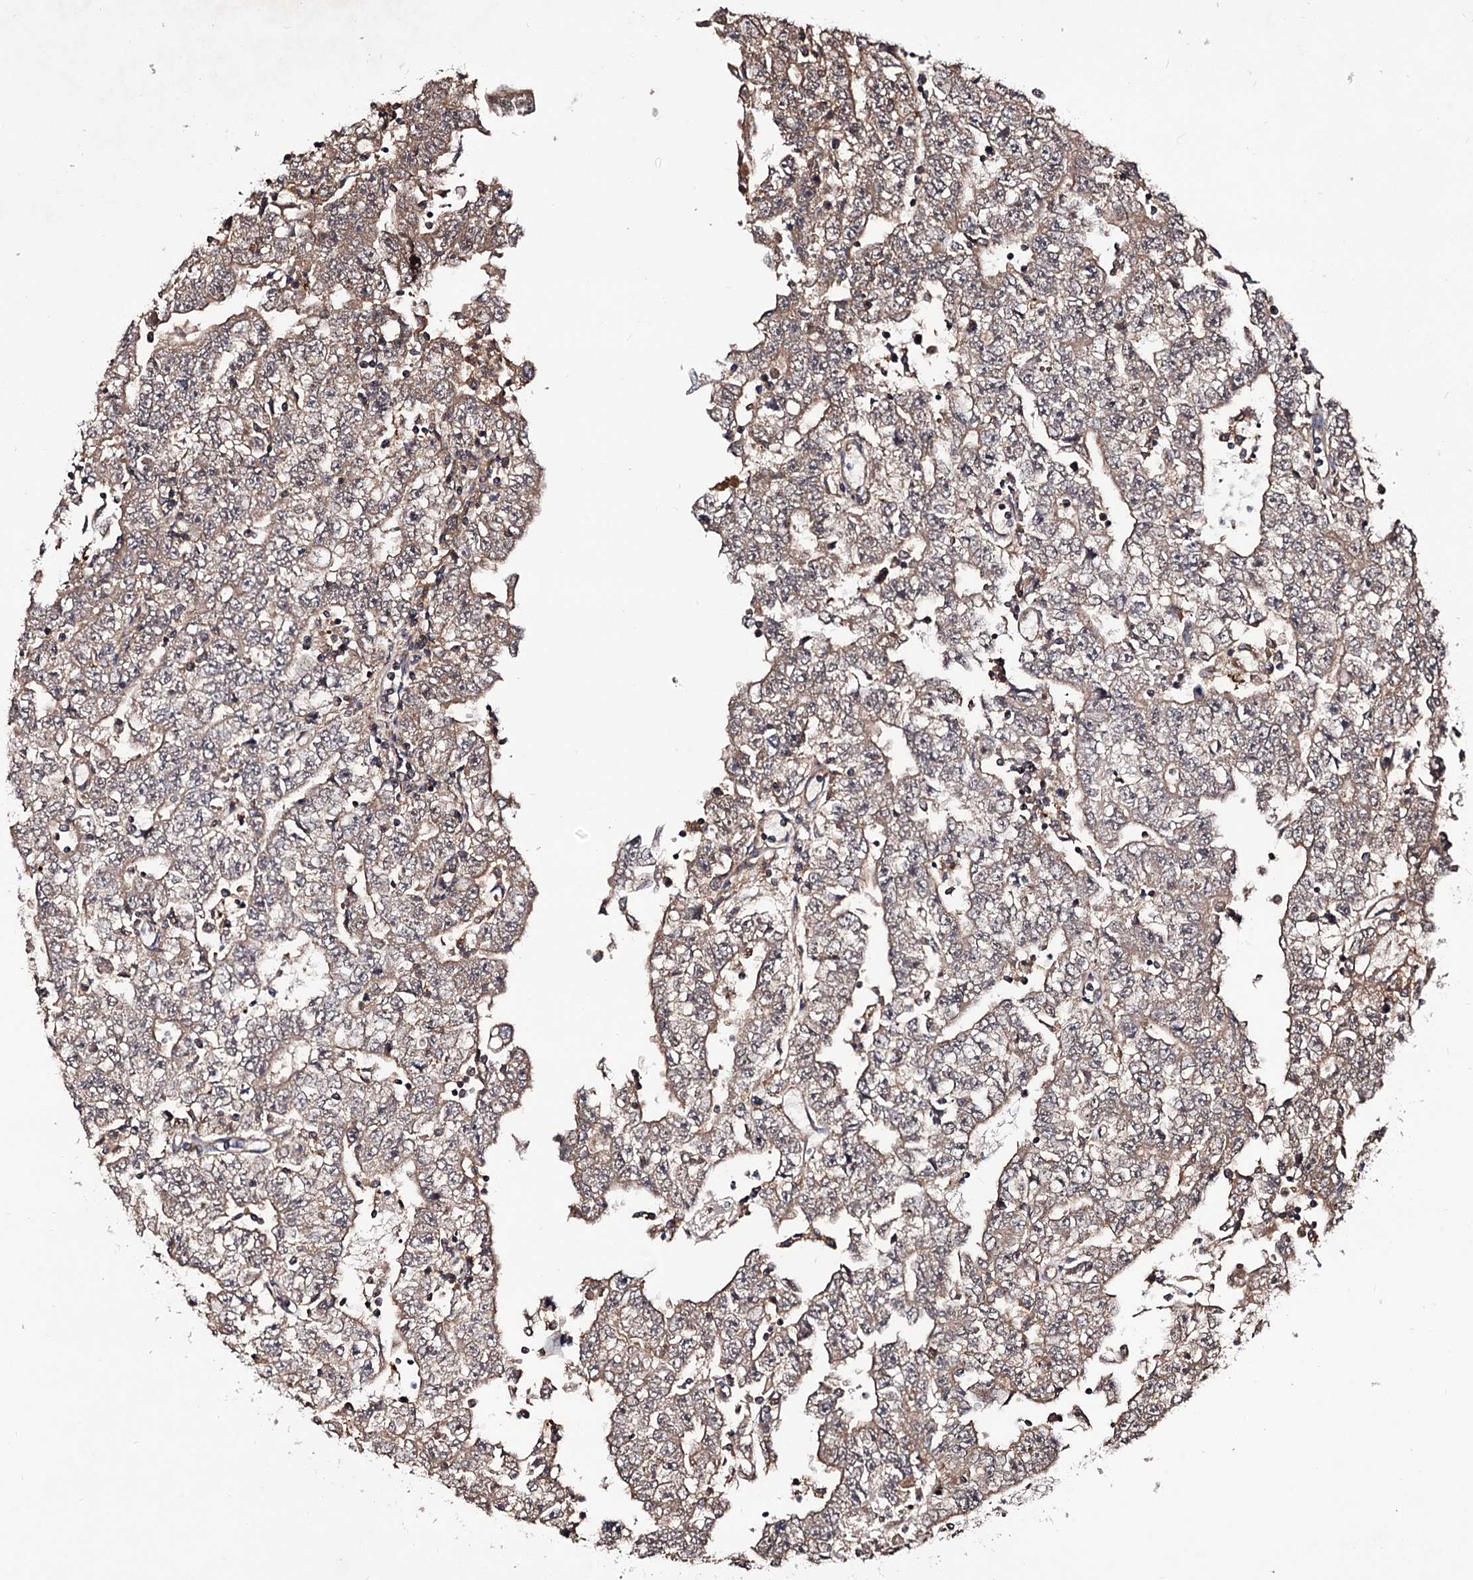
{"staining": {"intensity": "weak", "quantity": ">75%", "location": "cytoplasmic/membranous"}, "tissue": "testis cancer", "cell_type": "Tumor cells", "image_type": "cancer", "snomed": [{"axis": "morphology", "description": "Carcinoma, Embryonal, NOS"}, {"axis": "topography", "description": "Testis"}], "caption": "Brown immunohistochemical staining in human embryonal carcinoma (testis) reveals weak cytoplasmic/membranous positivity in about >75% of tumor cells.", "gene": "MICAL2", "patient": {"sex": "male", "age": 25}}